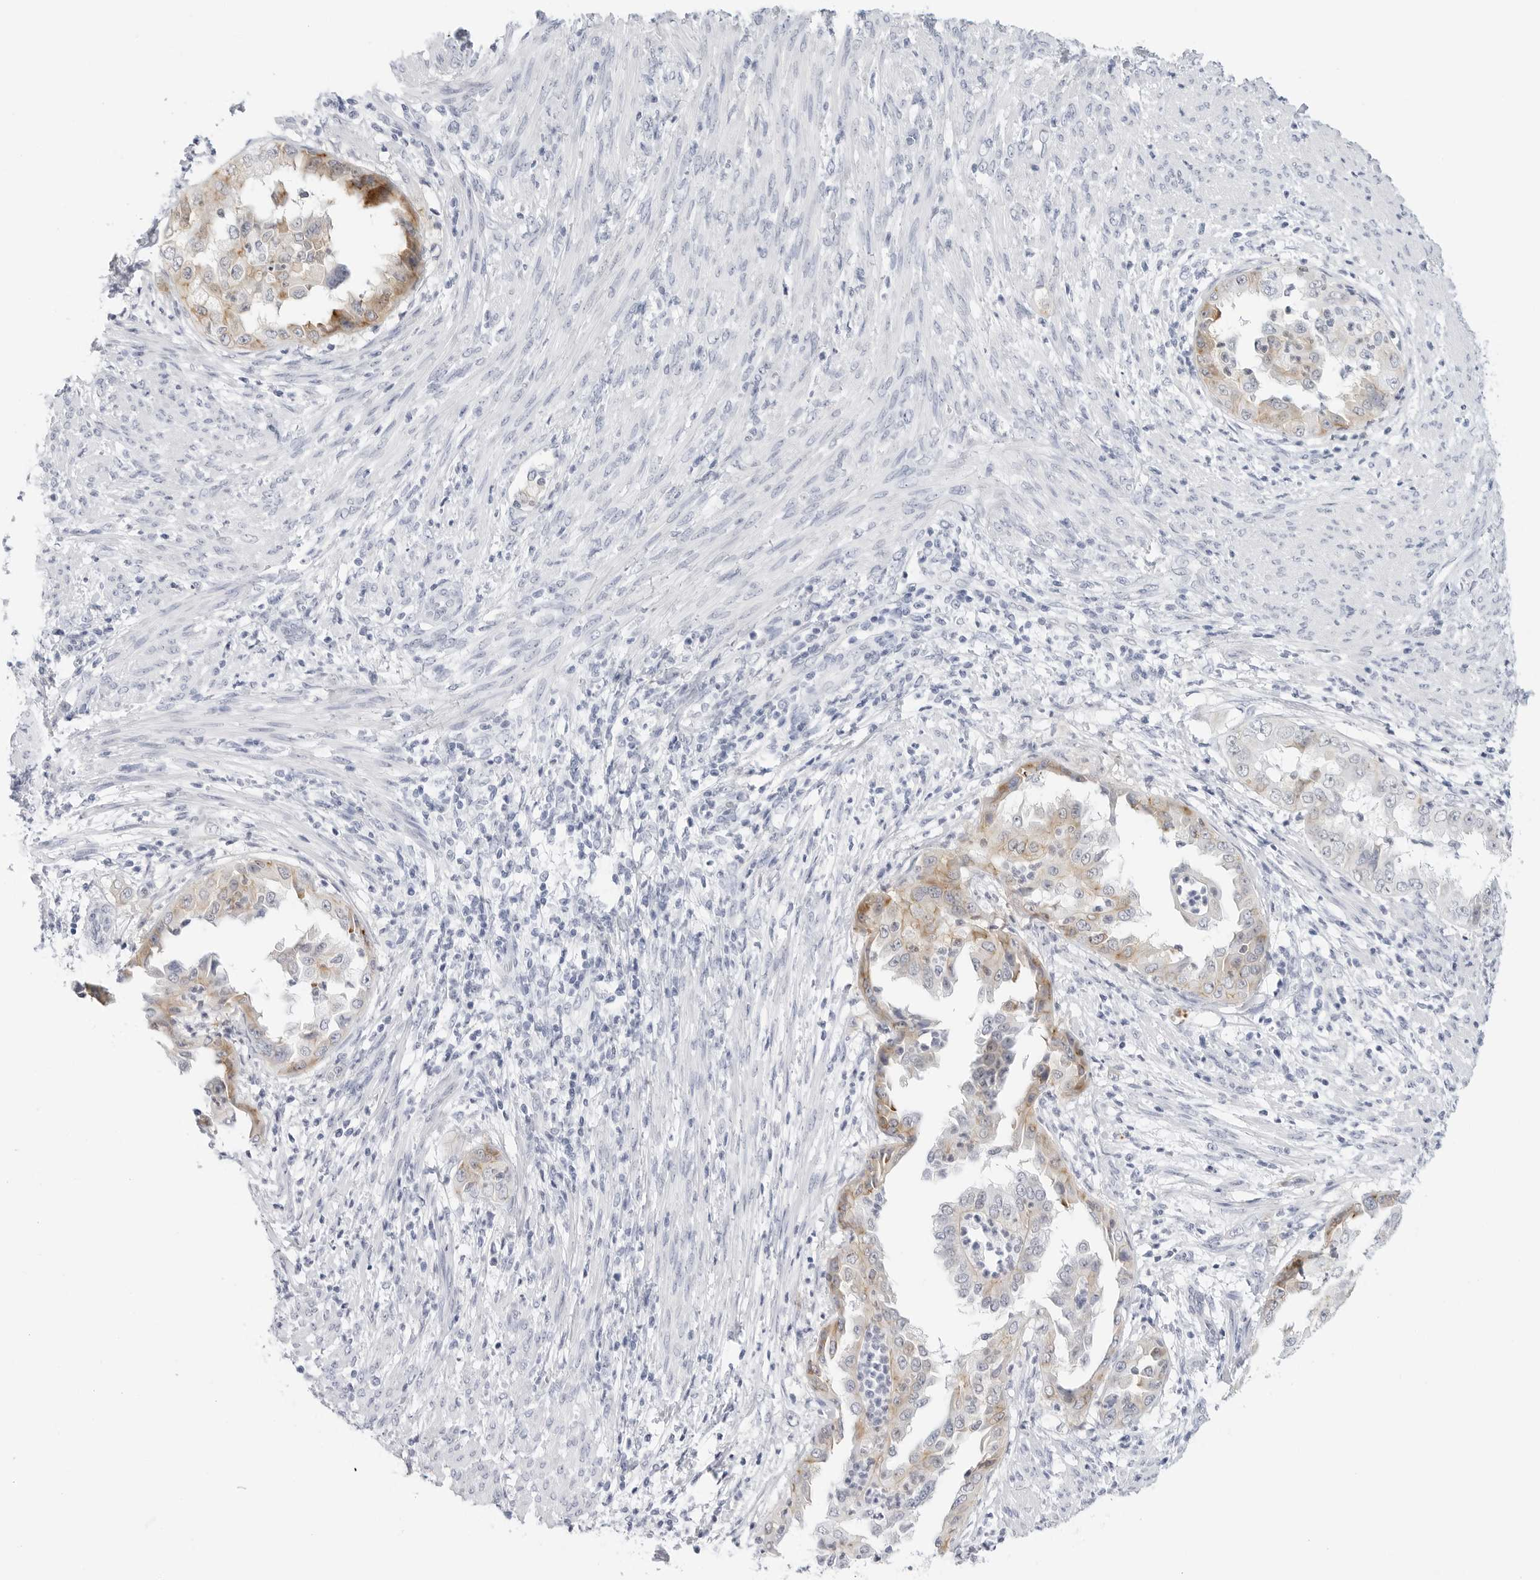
{"staining": {"intensity": "moderate", "quantity": "25%-75%", "location": "cytoplasmic/membranous"}, "tissue": "endometrial cancer", "cell_type": "Tumor cells", "image_type": "cancer", "snomed": [{"axis": "morphology", "description": "Adenocarcinoma, NOS"}, {"axis": "topography", "description": "Endometrium"}], "caption": "Immunohistochemistry (IHC) (DAB (3,3'-diaminobenzidine)) staining of endometrial cancer reveals moderate cytoplasmic/membranous protein positivity in about 25%-75% of tumor cells.", "gene": "SLC19A1", "patient": {"sex": "female", "age": 85}}